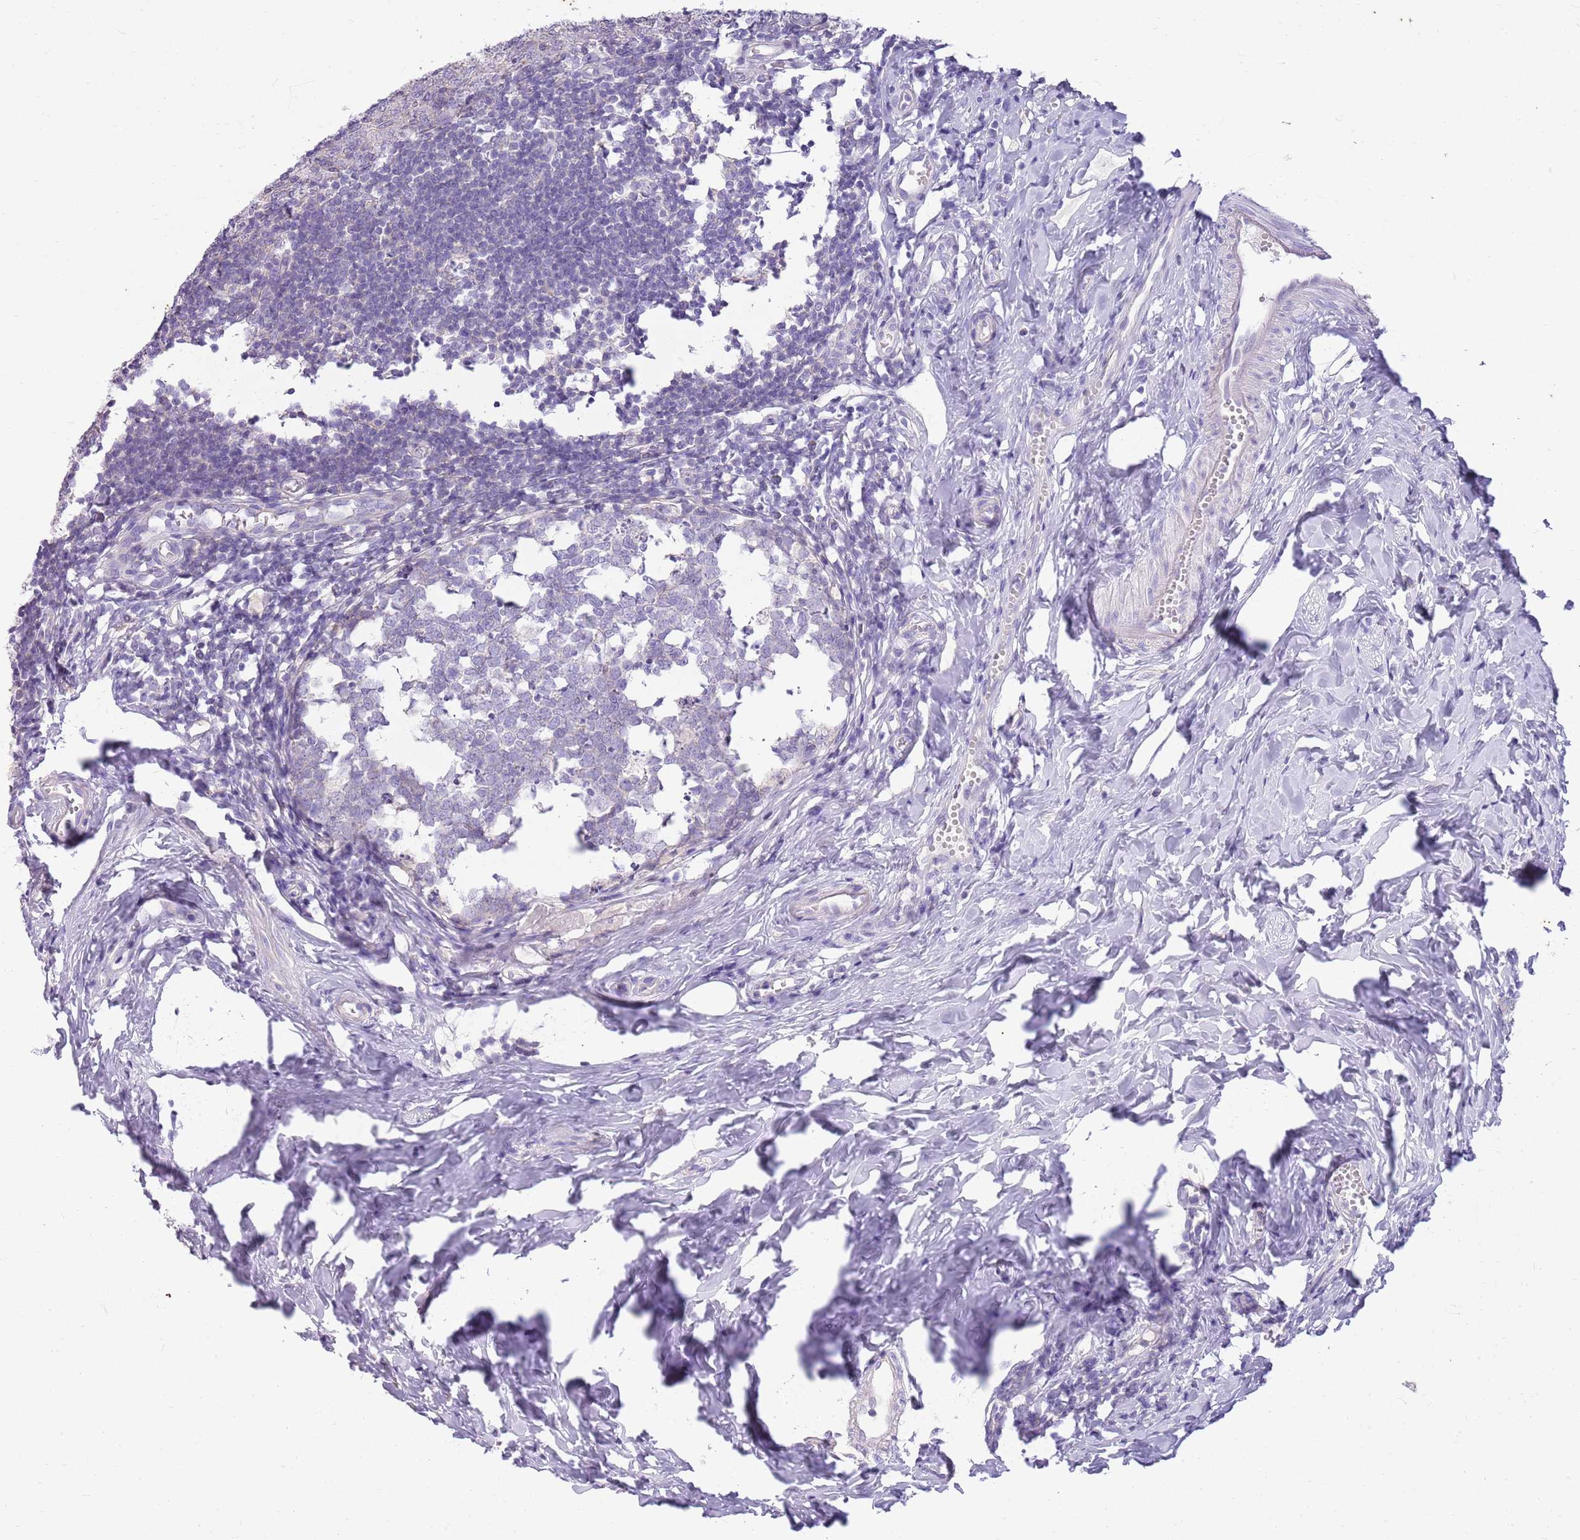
{"staining": {"intensity": "weak", "quantity": "25%-75%", "location": "cytoplasmic/membranous"}, "tissue": "appendix", "cell_type": "Glandular cells", "image_type": "normal", "snomed": [{"axis": "morphology", "description": "Normal tissue, NOS"}, {"axis": "topography", "description": "Appendix"}], "caption": "High-power microscopy captured an IHC image of benign appendix, revealing weak cytoplasmic/membranous expression in approximately 25%-75% of glandular cells. (DAB IHC, brown staining for protein, blue staining for nuclei).", "gene": "CNPPD1", "patient": {"sex": "male", "age": 14}}